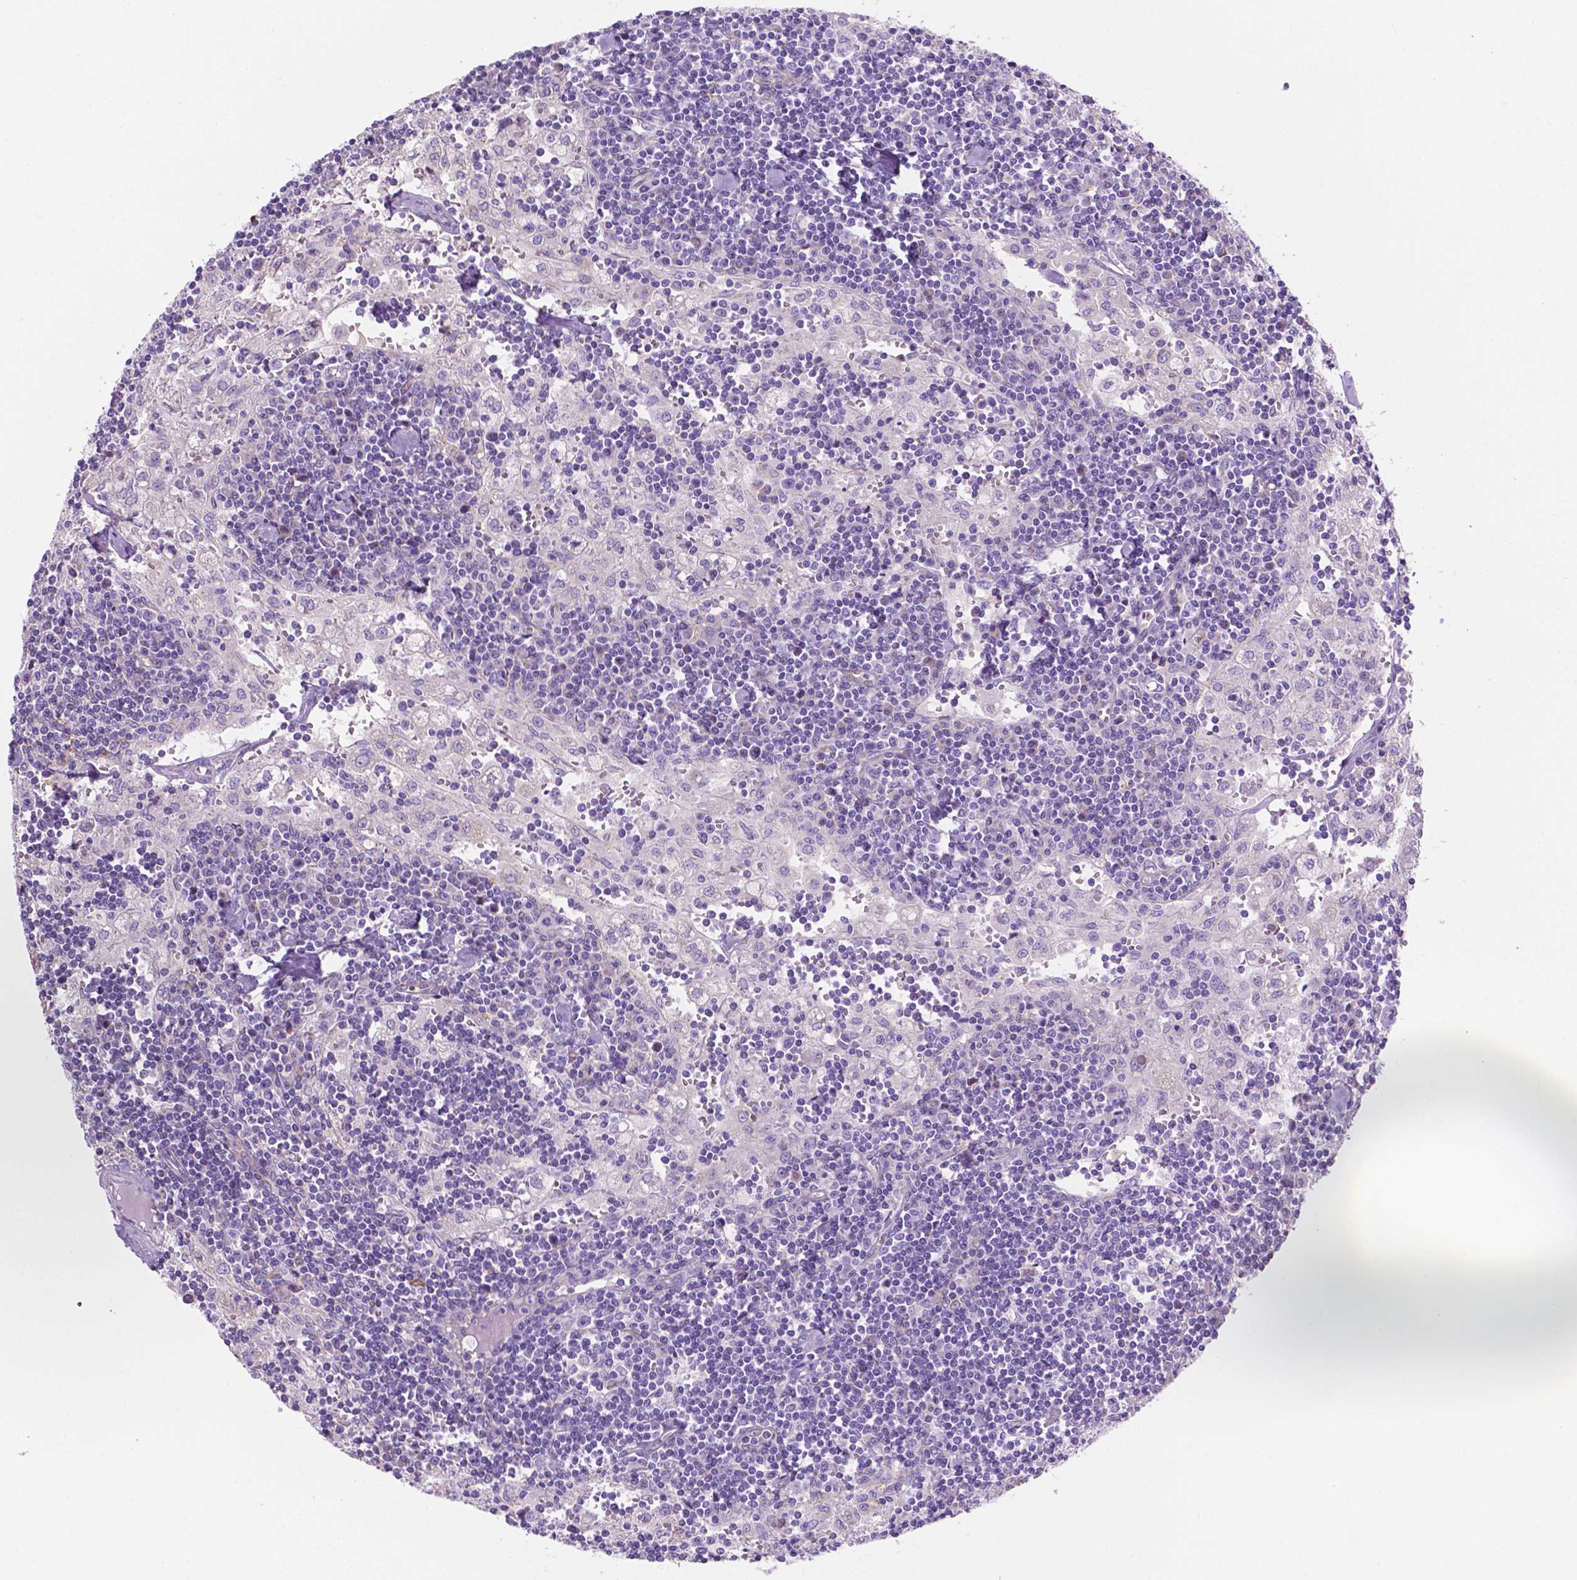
{"staining": {"intensity": "negative", "quantity": "none", "location": "none"}, "tissue": "lymph node", "cell_type": "Germinal center cells", "image_type": "normal", "snomed": [{"axis": "morphology", "description": "Normal tissue, NOS"}, {"axis": "topography", "description": "Lymph node"}], "caption": "IHC histopathology image of benign lymph node: human lymph node stained with DAB (3,3'-diaminobenzidine) exhibits no significant protein staining in germinal center cells.", "gene": "CEACAM7", "patient": {"sex": "male", "age": 55}}